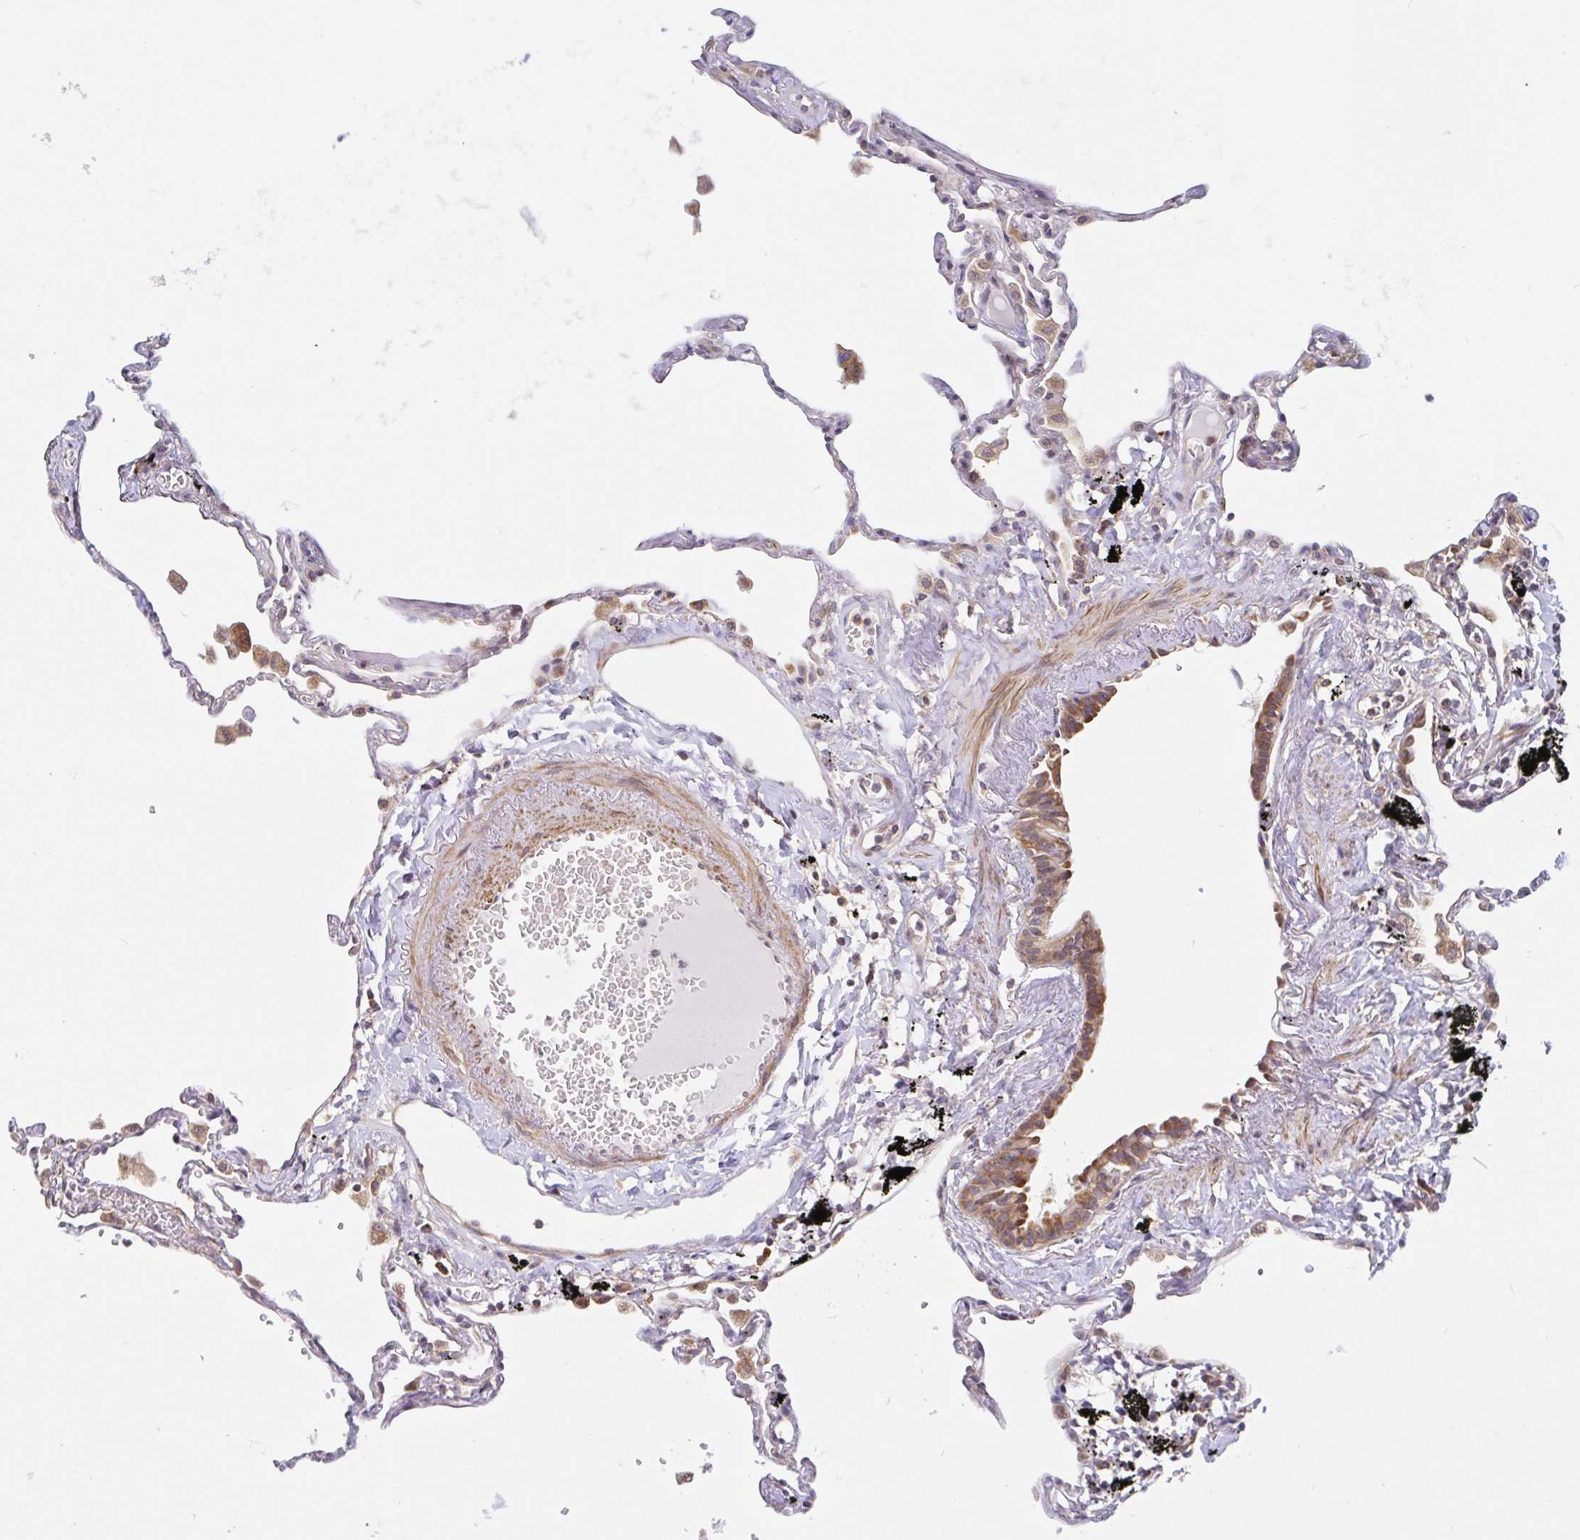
{"staining": {"intensity": "negative", "quantity": "none", "location": "none"}, "tissue": "lung", "cell_type": "Alveolar cells", "image_type": "normal", "snomed": [{"axis": "morphology", "description": "Normal tissue, NOS"}, {"axis": "topography", "description": "Lung"}], "caption": "Alveolar cells are negative for protein expression in unremarkable human lung.", "gene": "LARP1", "patient": {"sex": "female", "age": 67}}